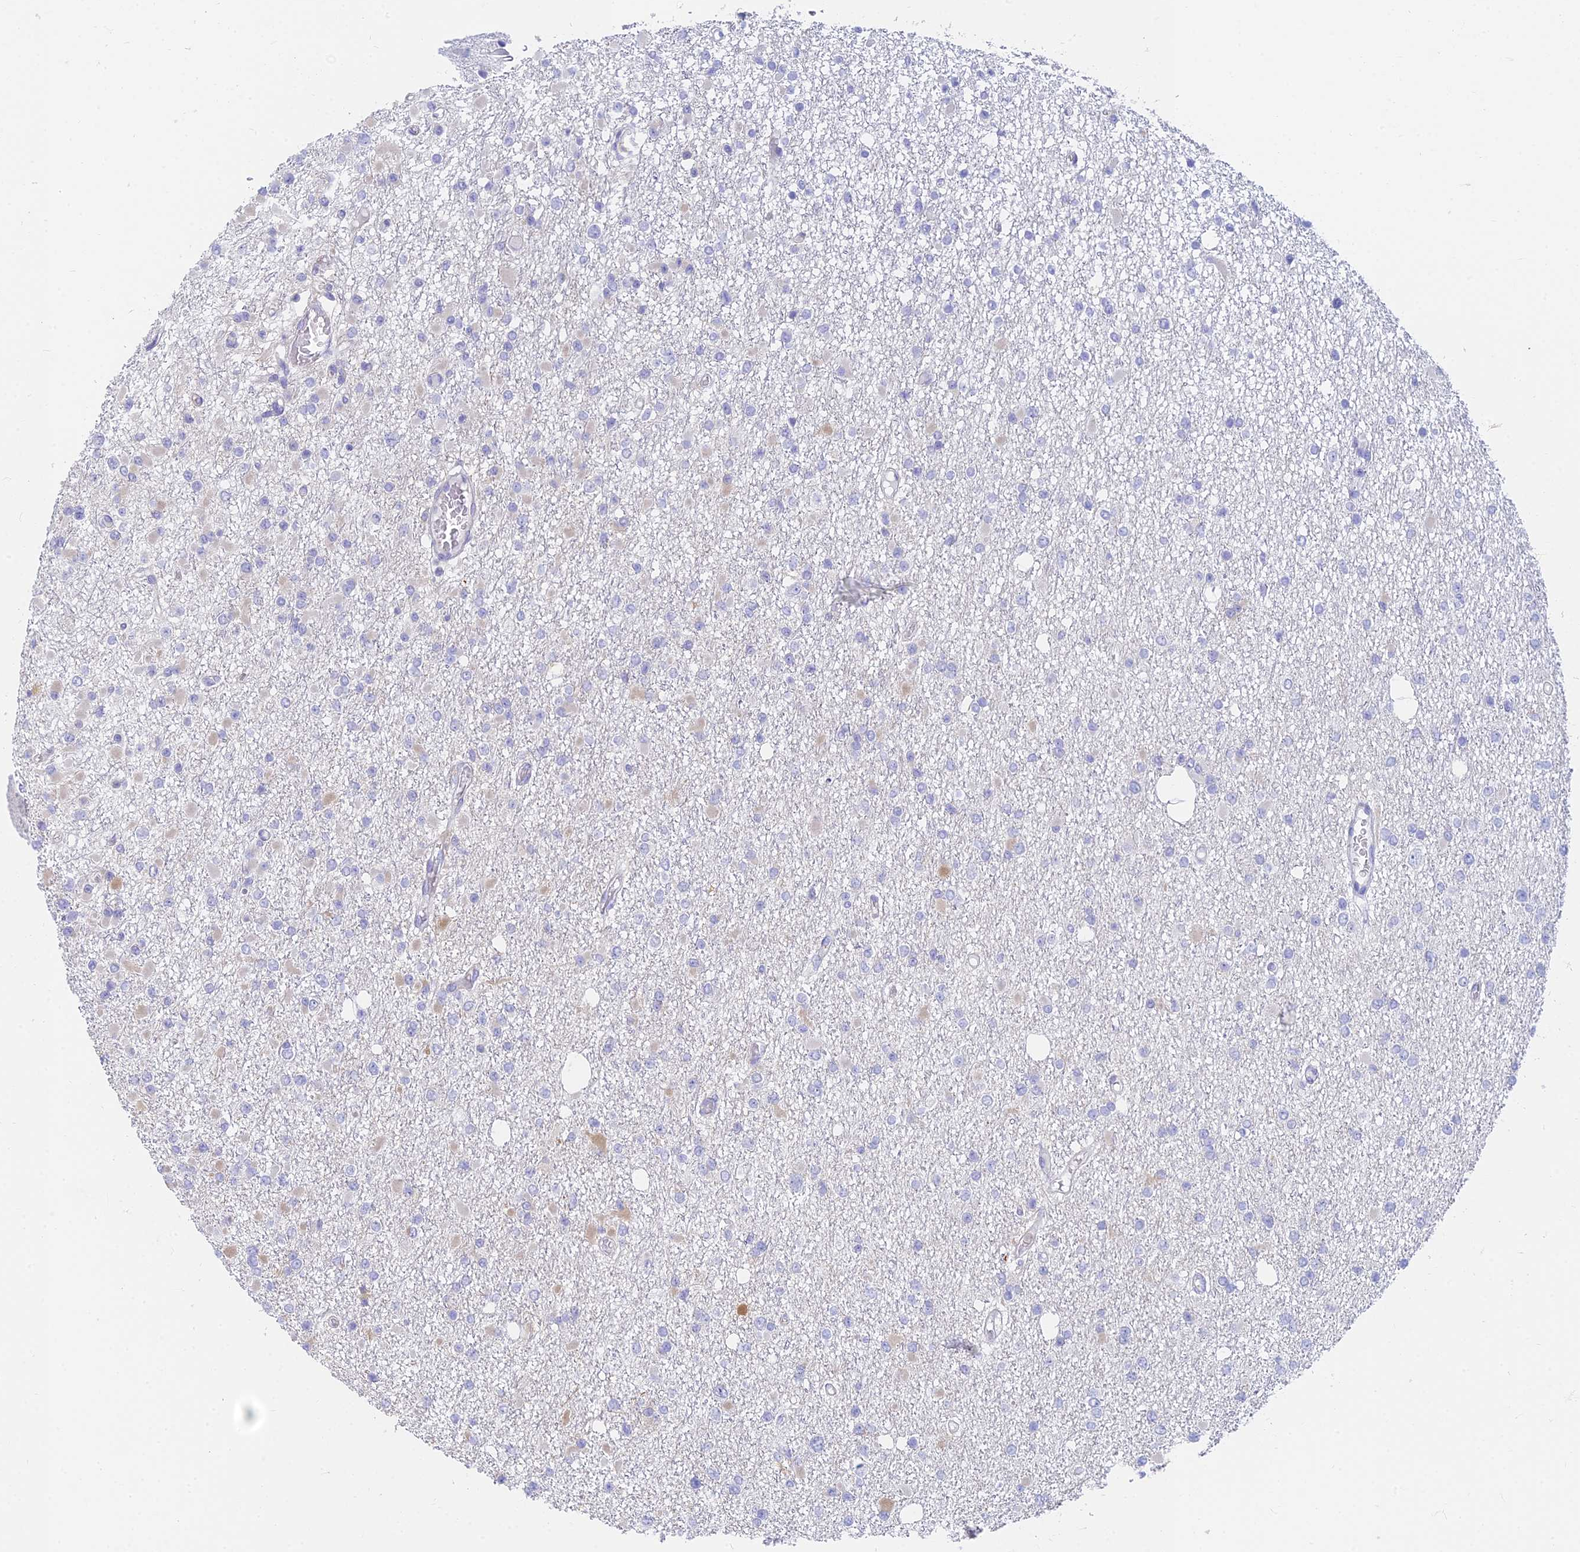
{"staining": {"intensity": "negative", "quantity": "none", "location": "none"}, "tissue": "glioma", "cell_type": "Tumor cells", "image_type": "cancer", "snomed": [{"axis": "morphology", "description": "Glioma, malignant, Low grade"}, {"axis": "topography", "description": "Brain"}], "caption": "The image shows no significant expression in tumor cells of malignant glioma (low-grade).", "gene": "STRN4", "patient": {"sex": "female", "age": 22}}